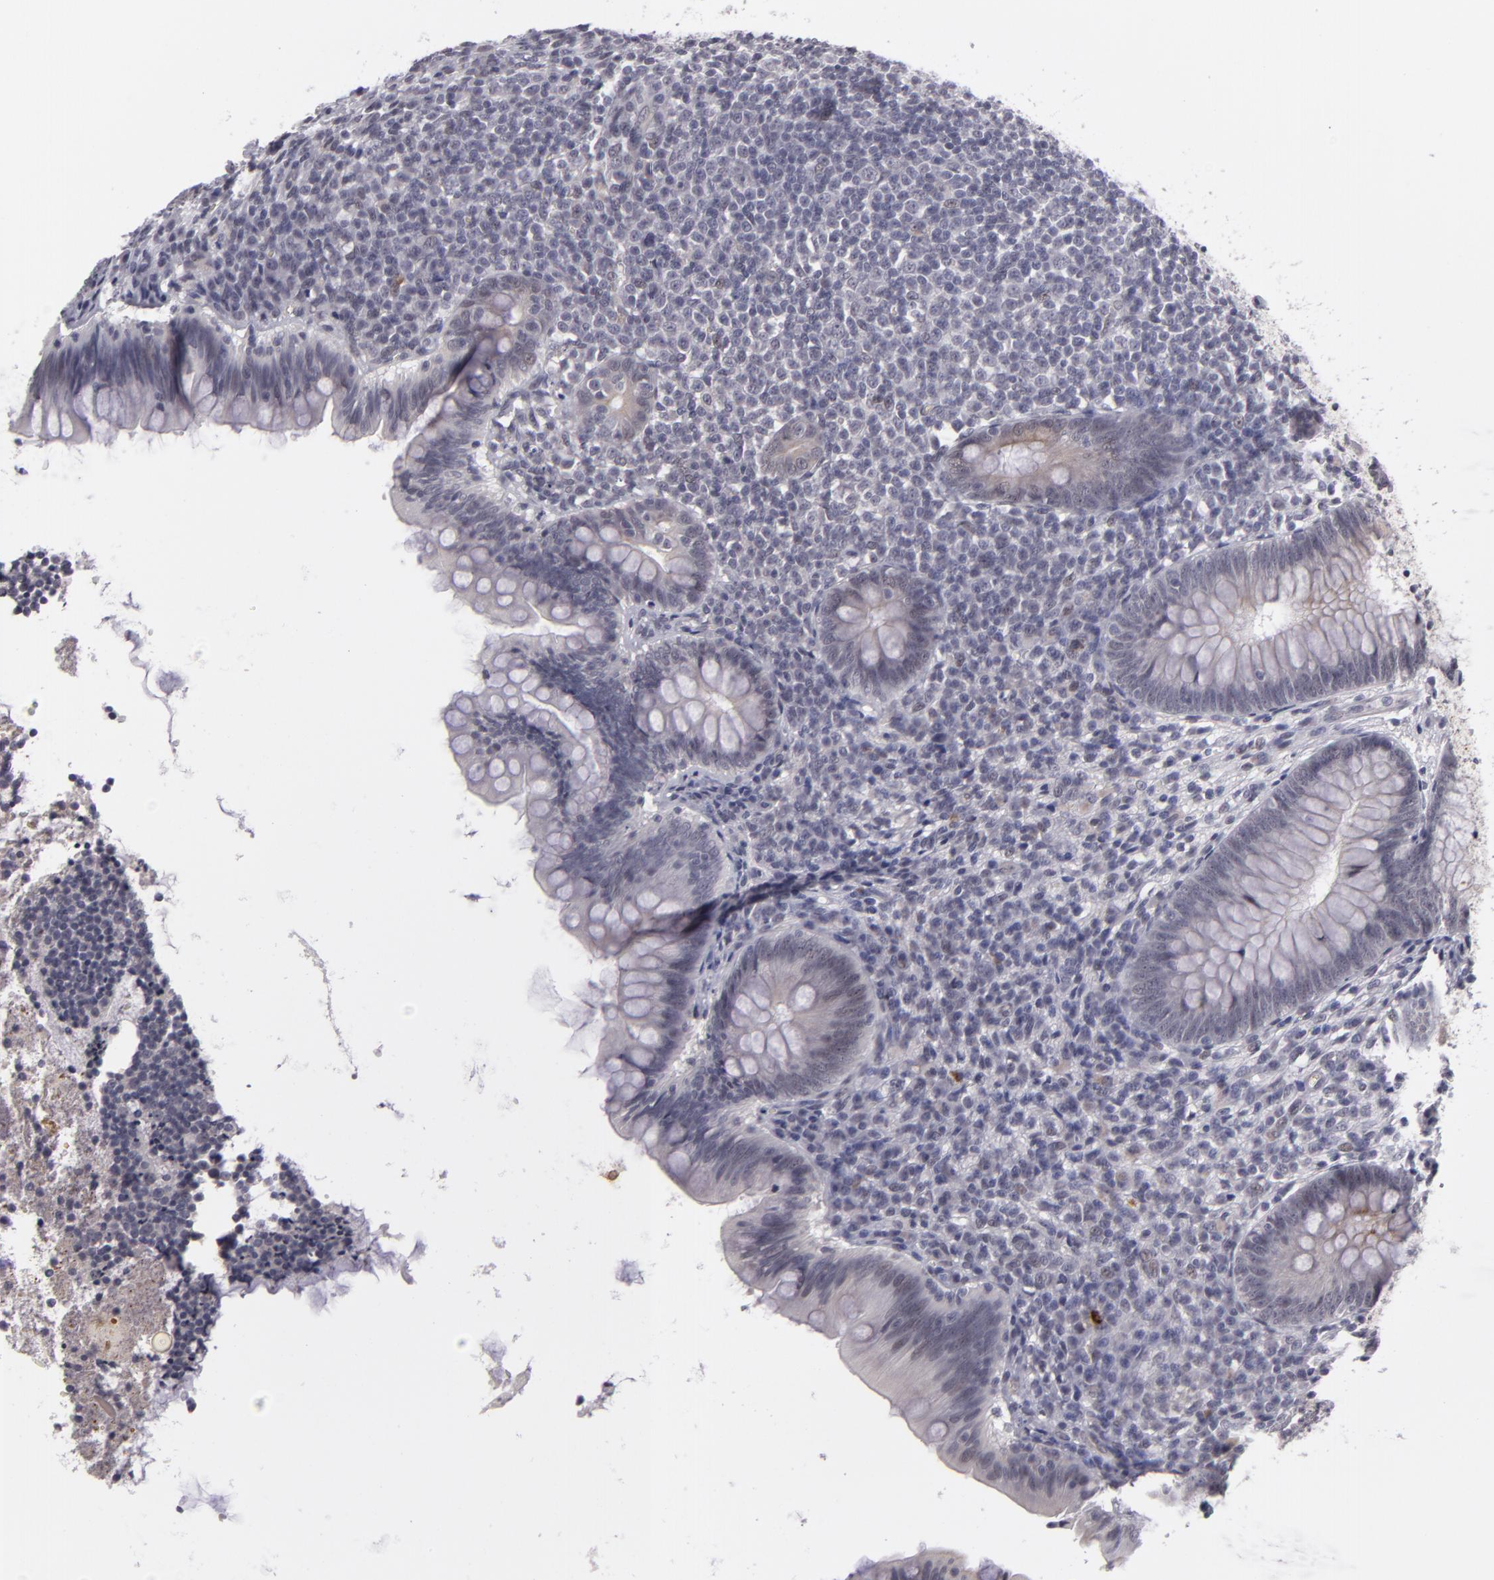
{"staining": {"intensity": "weak", "quantity": "<25%", "location": "cytoplasmic/membranous"}, "tissue": "appendix", "cell_type": "Glandular cells", "image_type": "normal", "snomed": [{"axis": "morphology", "description": "Normal tissue, NOS"}, {"axis": "topography", "description": "Appendix"}], "caption": "Glandular cells are negative for brown protein staining in unremarkable appendix. Brightfield microscopy of IHC stained with DAB (brown) and hematoxylin (blue), captured at high magnification.", "gene": "ZNF205", "patient": {"sex": "female", "age": 66}}